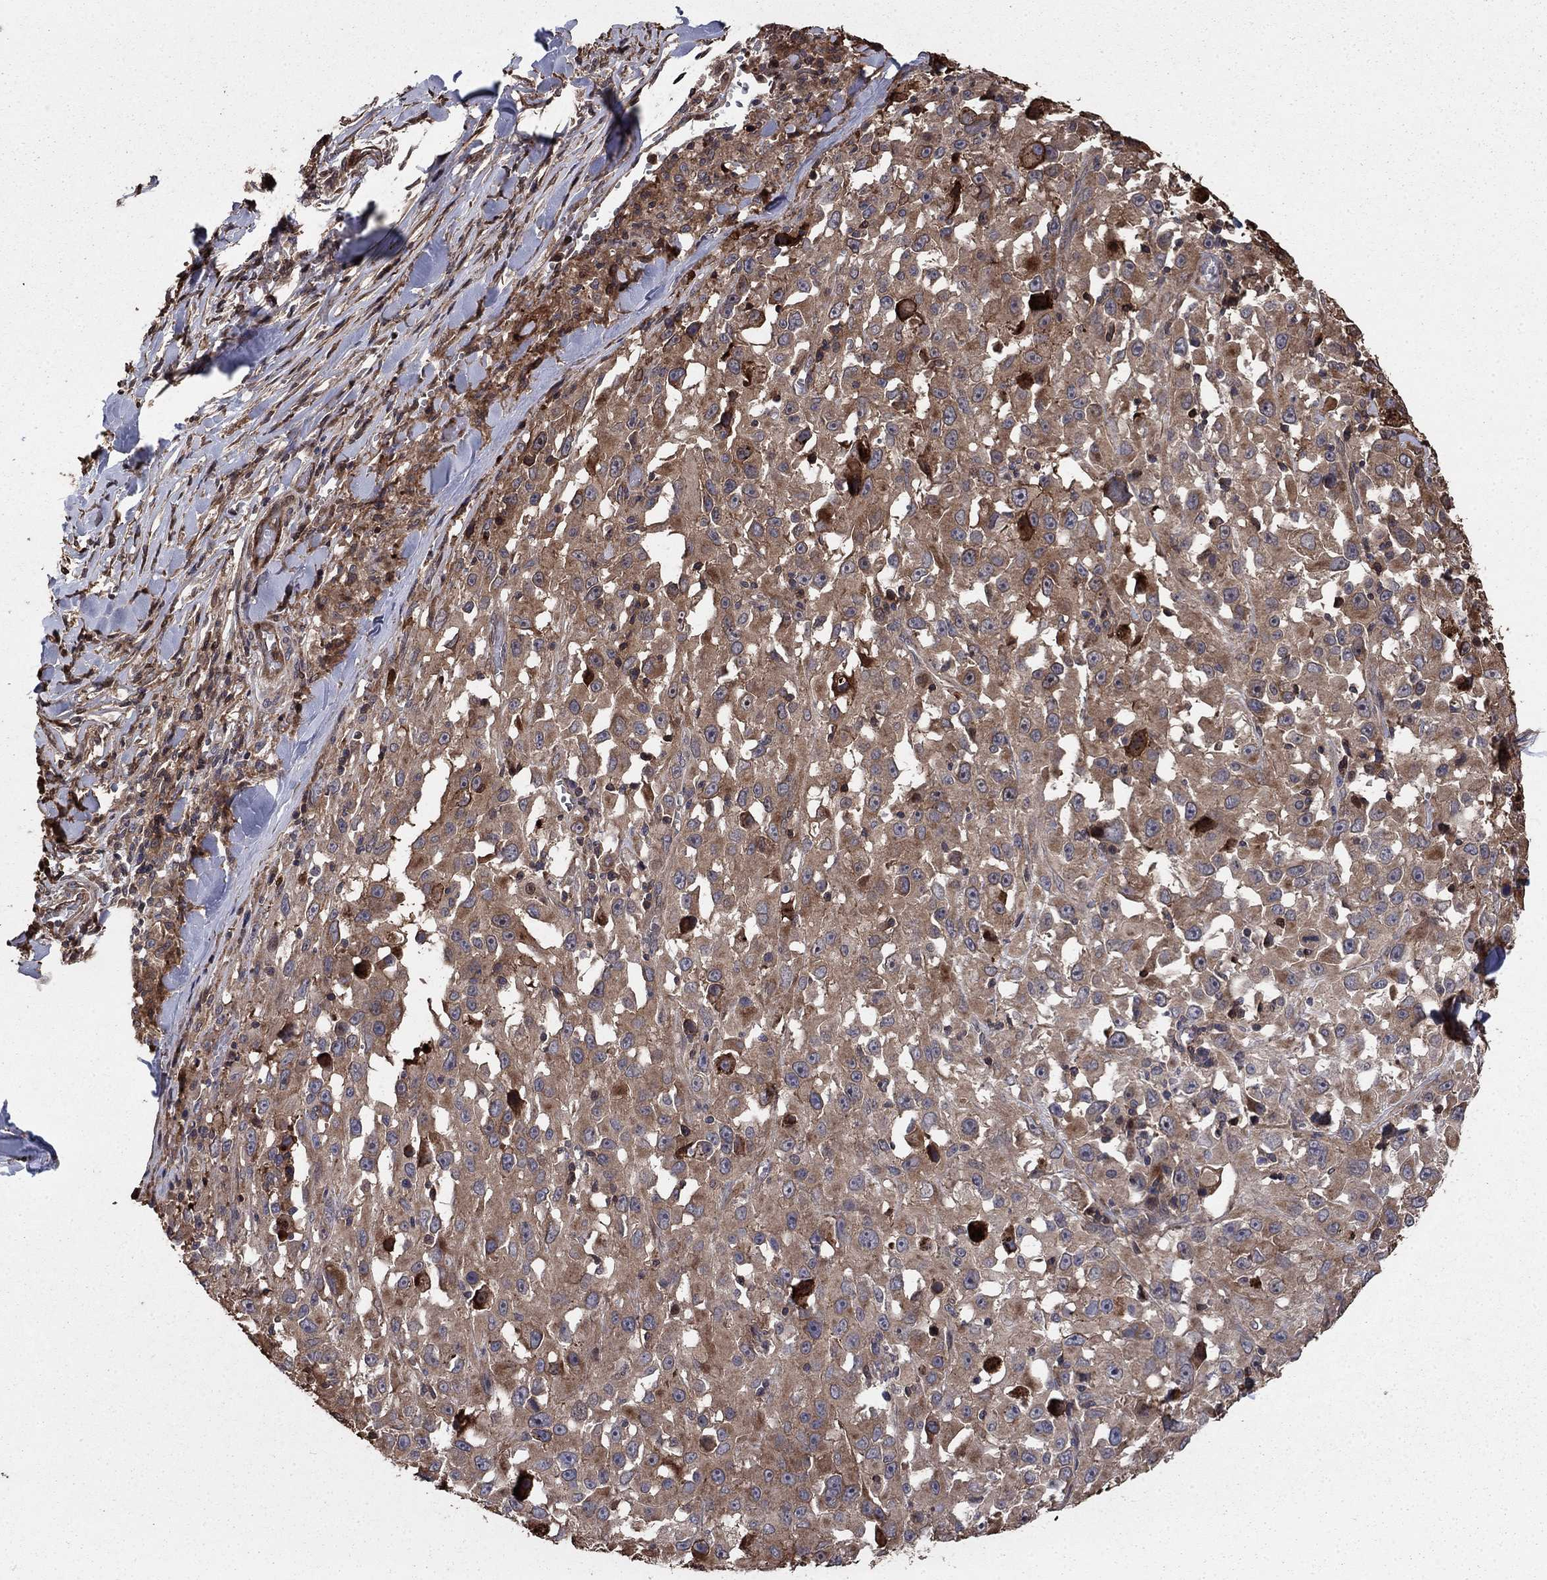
{"staining": {"intensity": "weak", "quantity": "<25%", "location": "cytoplasmic/membranous"}, "tissue": "melanoma", "cell_type": "Tumor cells", "image_type": "cancer", "snomed": [{"axis": "morphology", "description": "Malignant melanoma, Metastatic site"}, {"axis": "topography", "description": "Lymph node"}], "caption": "The image exhibits no significant staining in tumor cells of malignant melanoma (metastatic site).", "gene": "GYG1", "patient": {"sex": "male", "age": 50}}